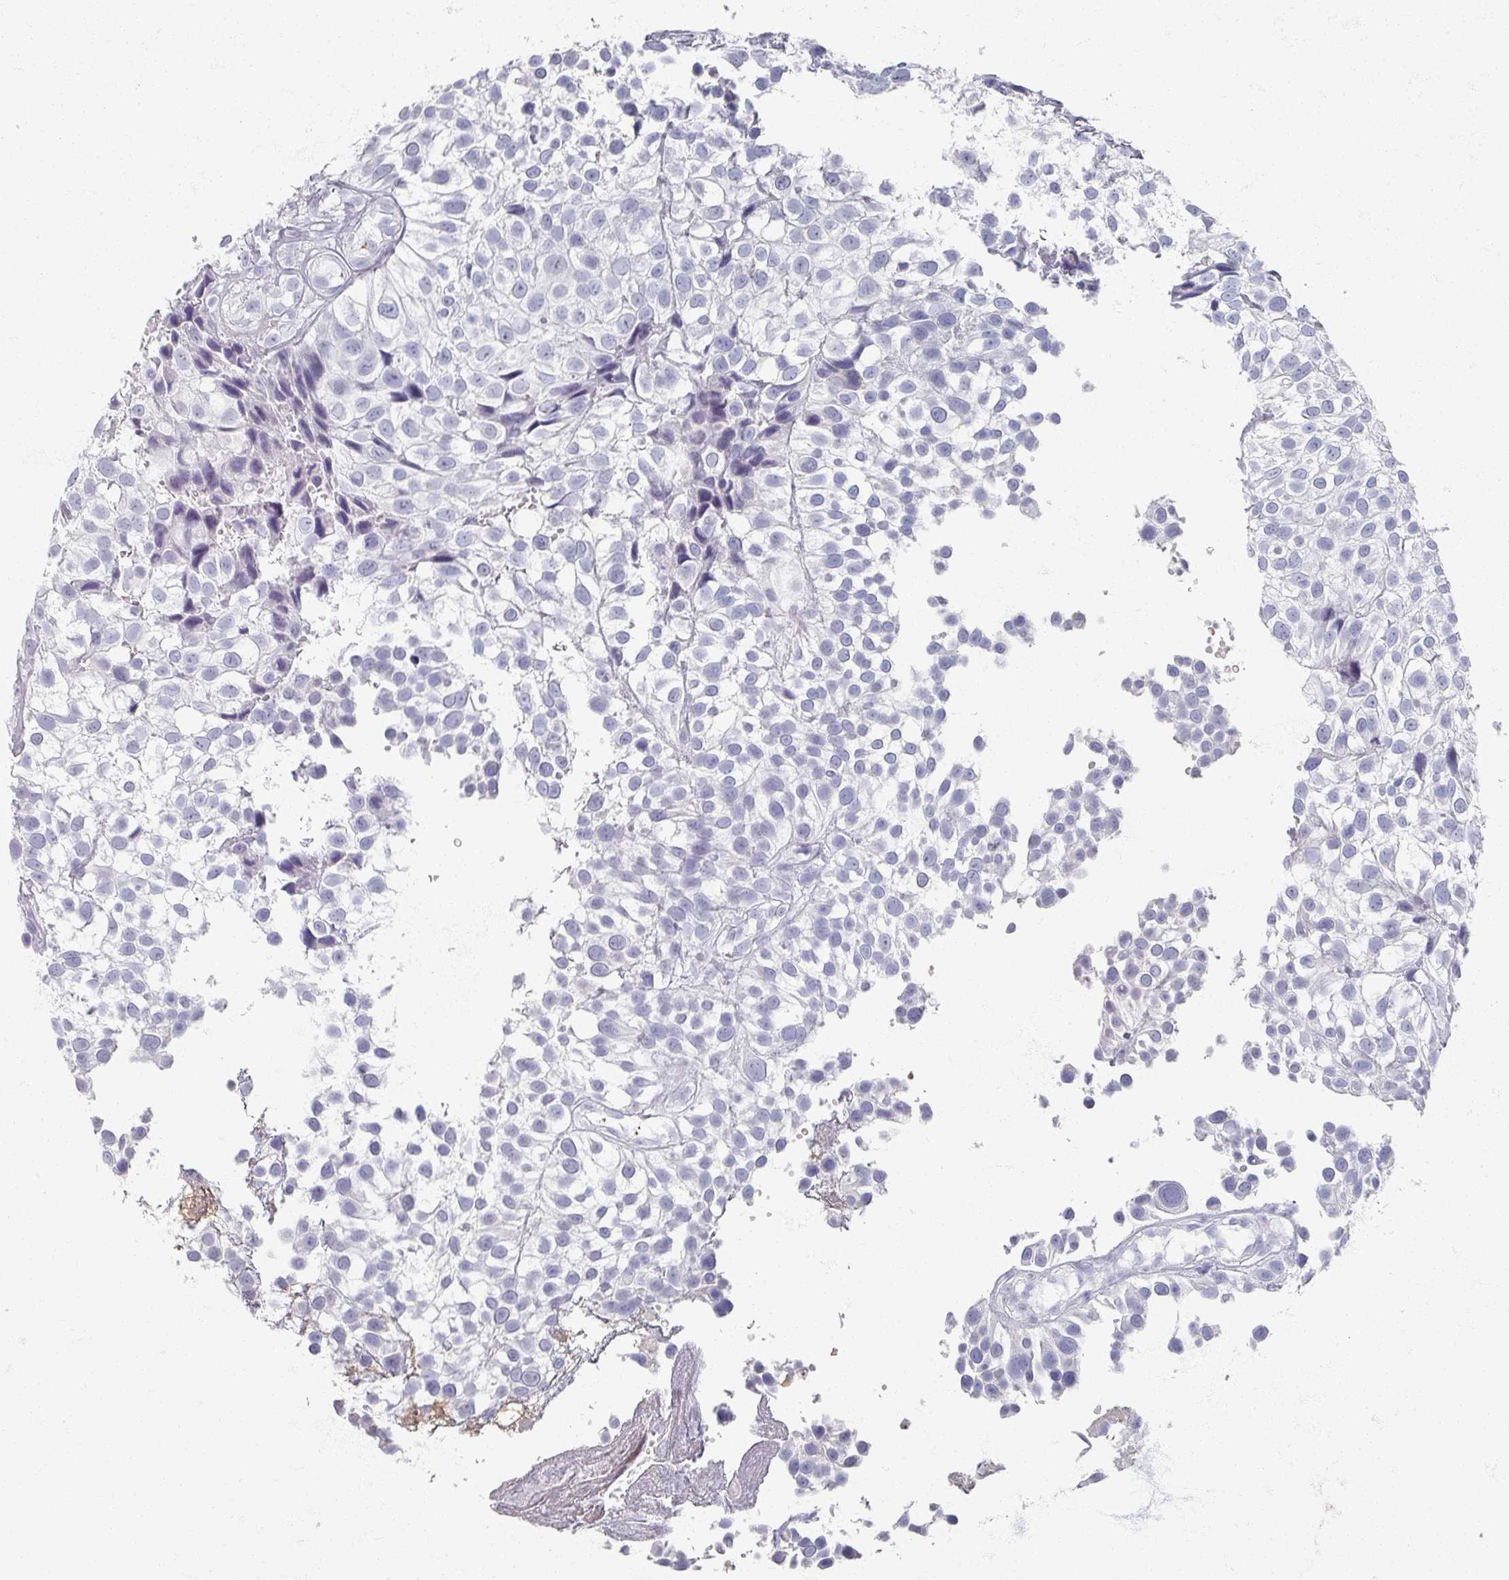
{"staining": {"intensity": "negative", "quantity": "none", "location": "none"}, "tissue": "urothelial cancer", "cell_type": "Tumor cells", "image_type": "cancer", "snomed": [{"axis": "morphology", "description": "Urothelial carcinoma, High grade"}, {"axis": "topography", "description": "Urinary bladder"}], "caption": "There is no significant positivity in tumor cells of urothelial cancer.", "gene": "OMG", "patient": {"sex": "male", "age": 56}}